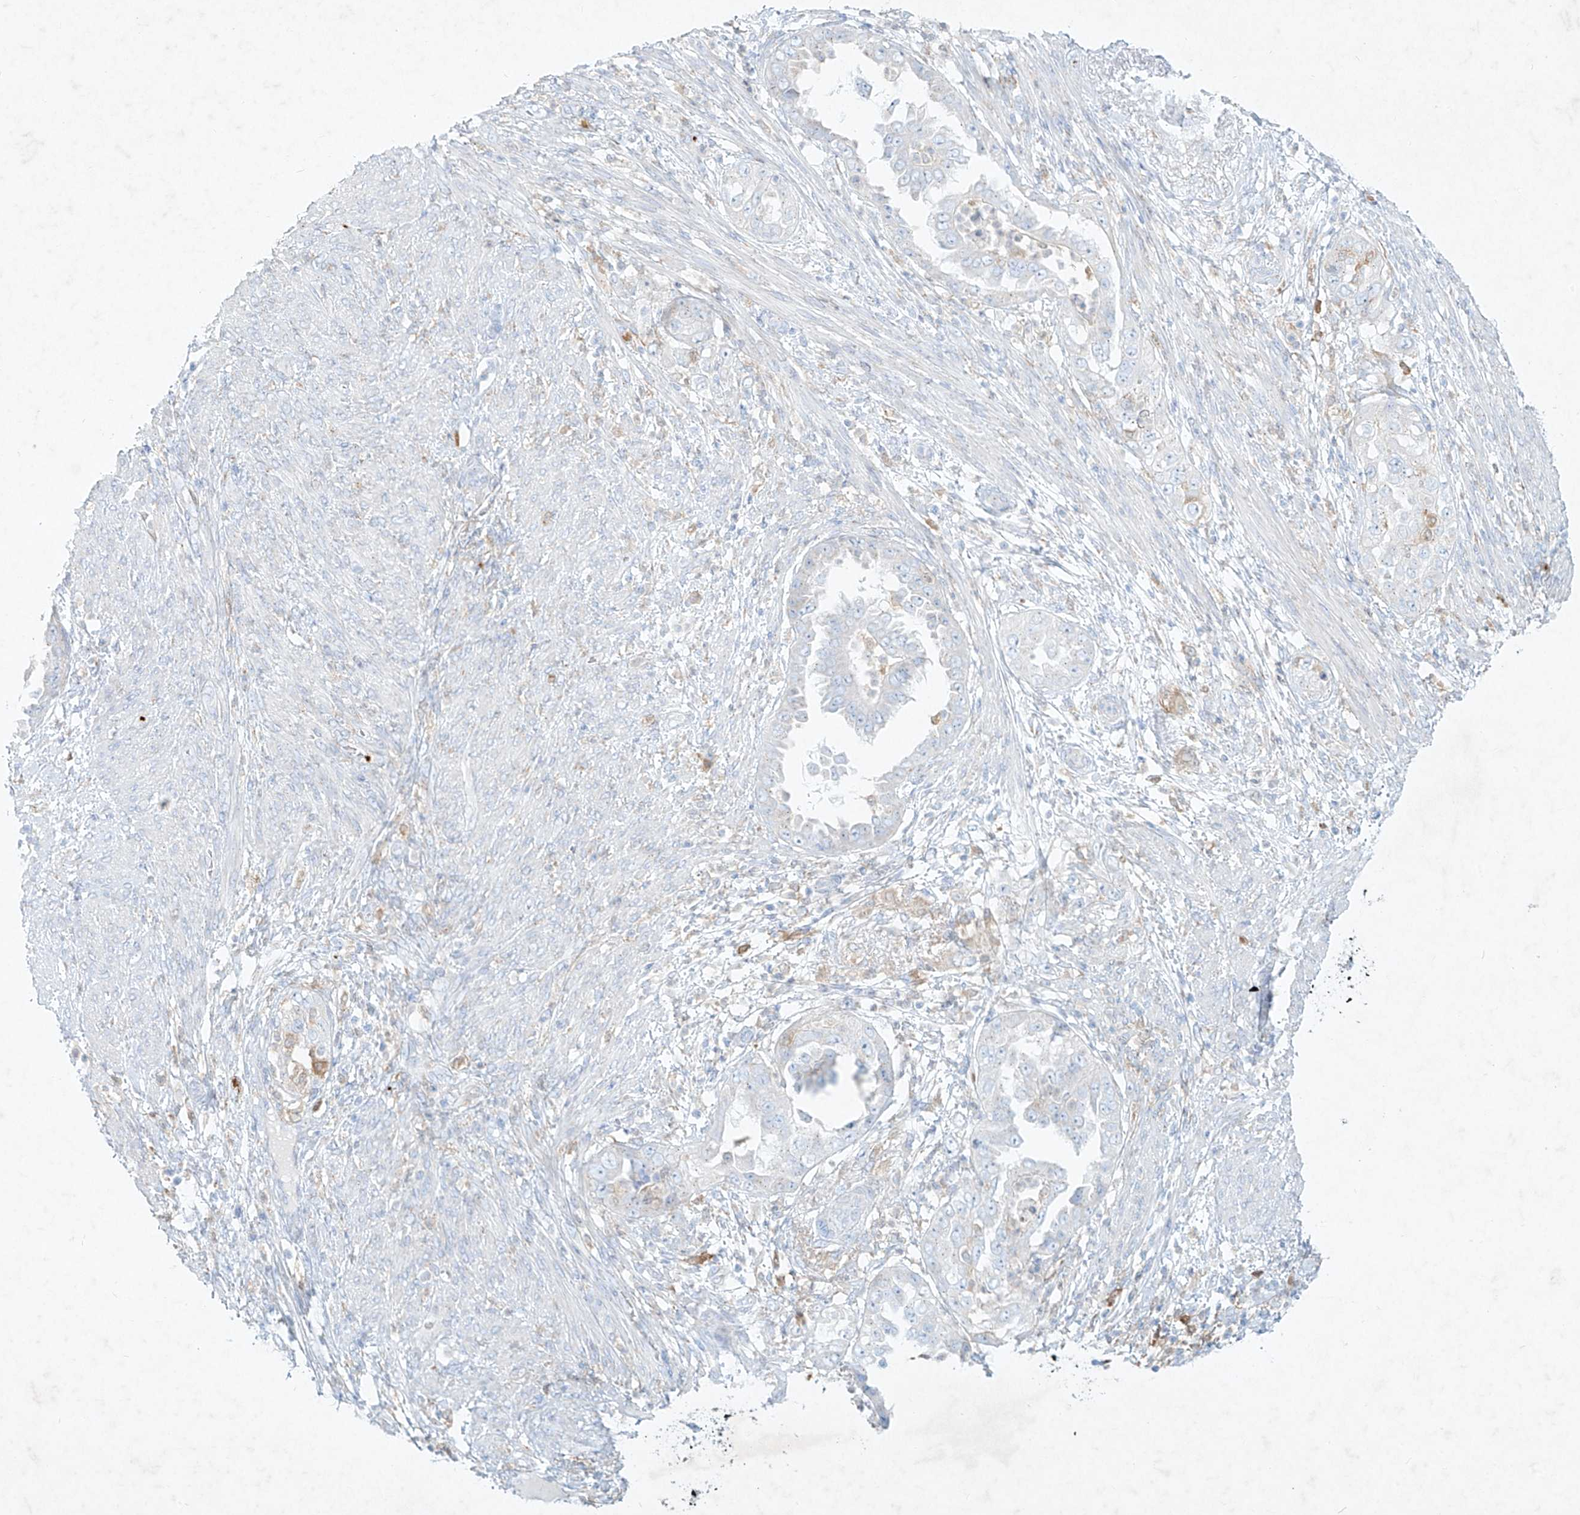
{"staining": {"intensity": "negative", "quantity": "none", "location": "none"}, "tissue": "endometrial cancer", "cell_type": "Tumor cells", "image_type": "cancer", "snomed": [{"axis": "morphology", "description": "Adenocarcinoma, NOS"}, {"axis": "topography", "description": "Endometrium"}], "caption": "Tumor cells show no significant staining in adenocarcinoma (endometrial). (Immunohistochemistry (ihc), brightfield microscopy, high magnification).", "gene": "PLEK", "patient": {"sex": "female", "age": 85}}